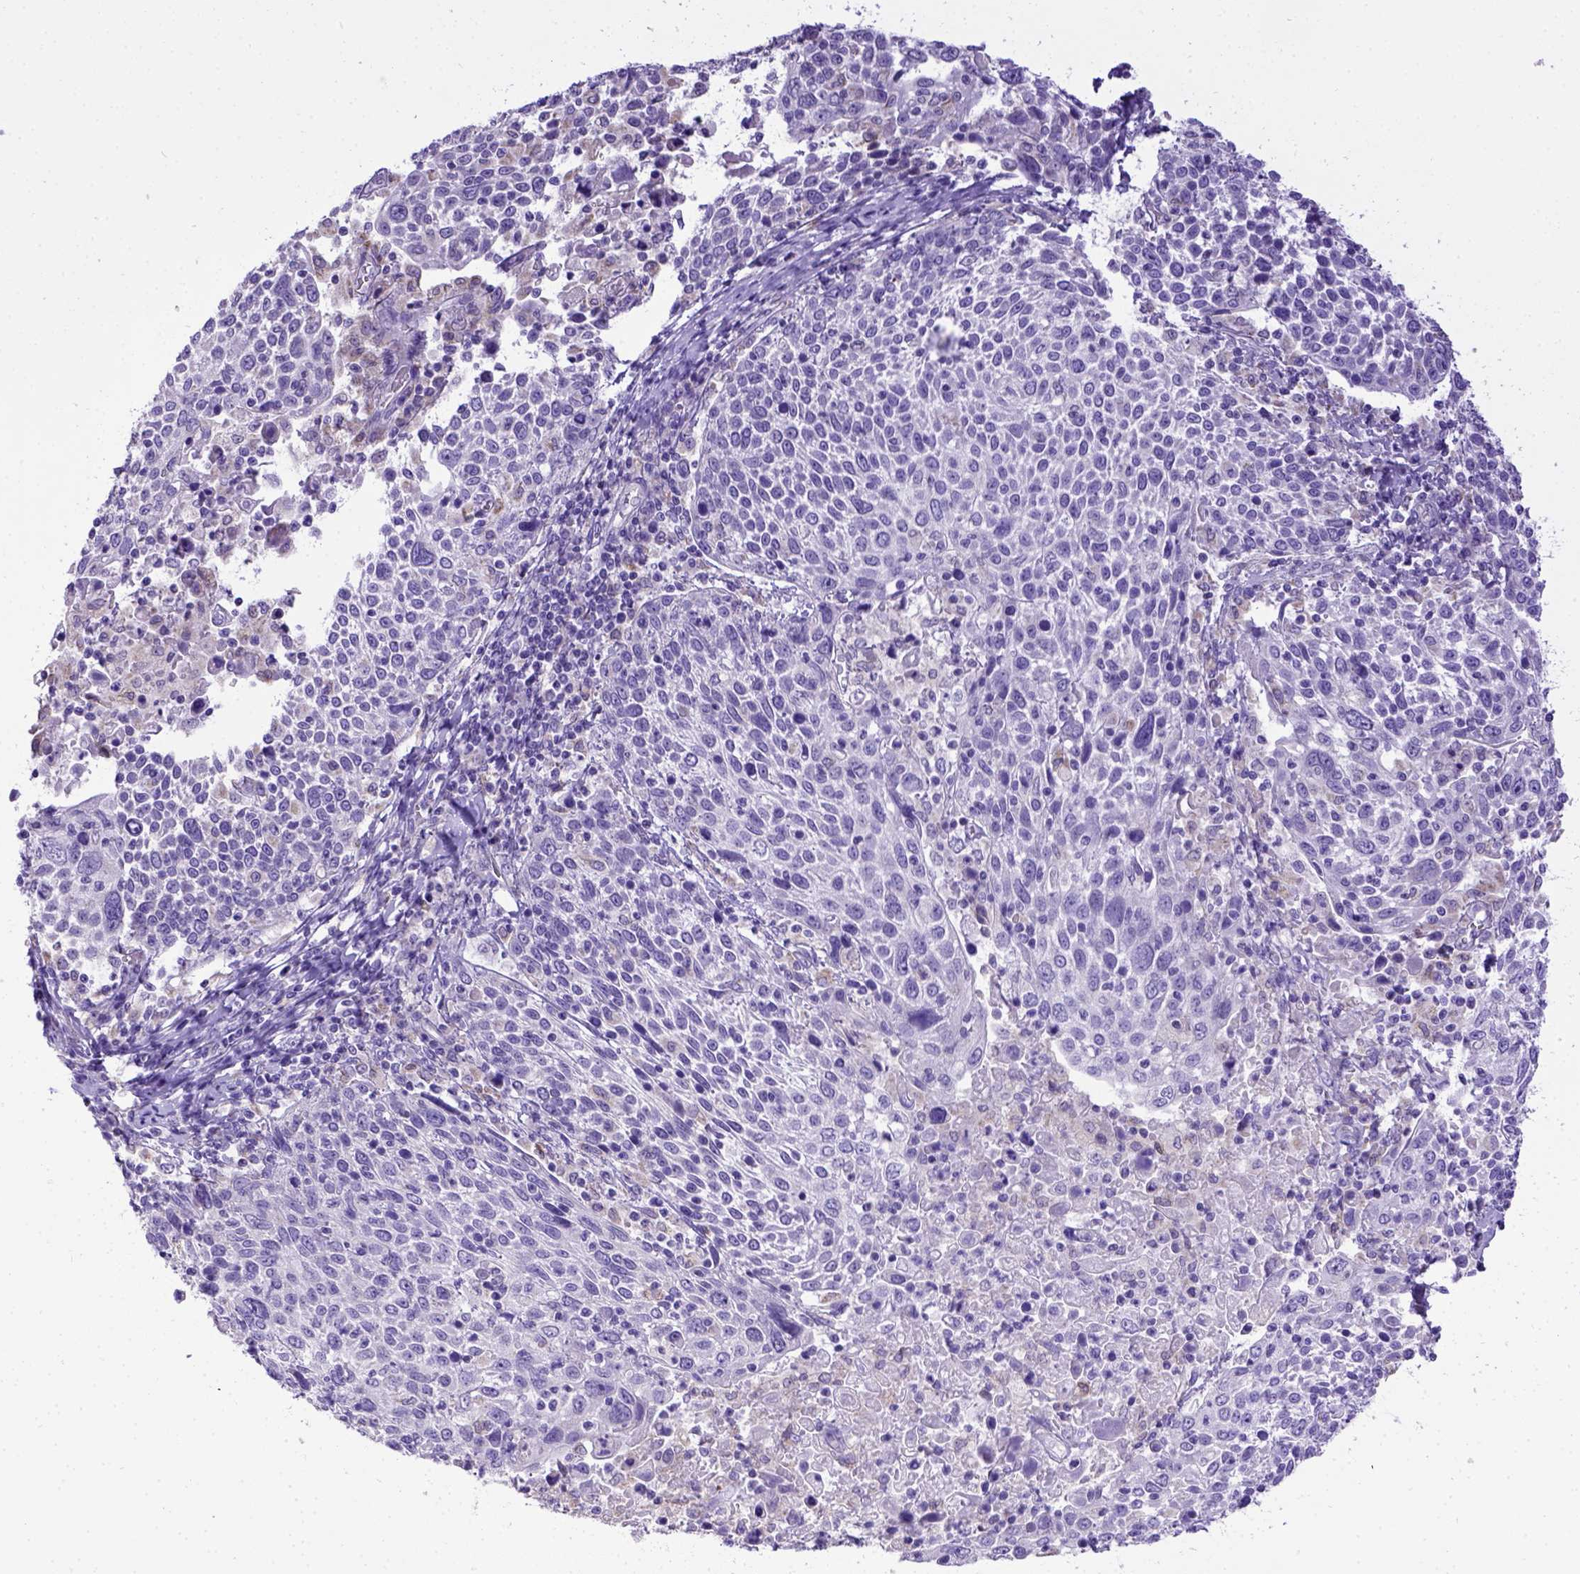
{"staining": {"intensity": "negative", "quantity": "none", "location": "none"}, "tissue": "cervical cancer", "cell_type": "Tumor cells", "image_type": "cancer", "snomed": [{"axis": "morphology", "description": "Squamous cell carcinoma, NOS"}, {"axis": "topography", "description": "Cervix"}], "caption": "This histopathology image is of squamous cell carcinoma (cervical) stained with immunohistochemistry (IHC) to label a protein in brown with the nuclei are counter-stained blue. There is no positivity in tumor cells. (Stains: DAB immunohistochemistry (IHC) with hematoxylin counter stain, Microscopy: brightfield microscopy at high magnification).", "gene": "SPEF1", "patient": {"sex": "female", "age": 61}}